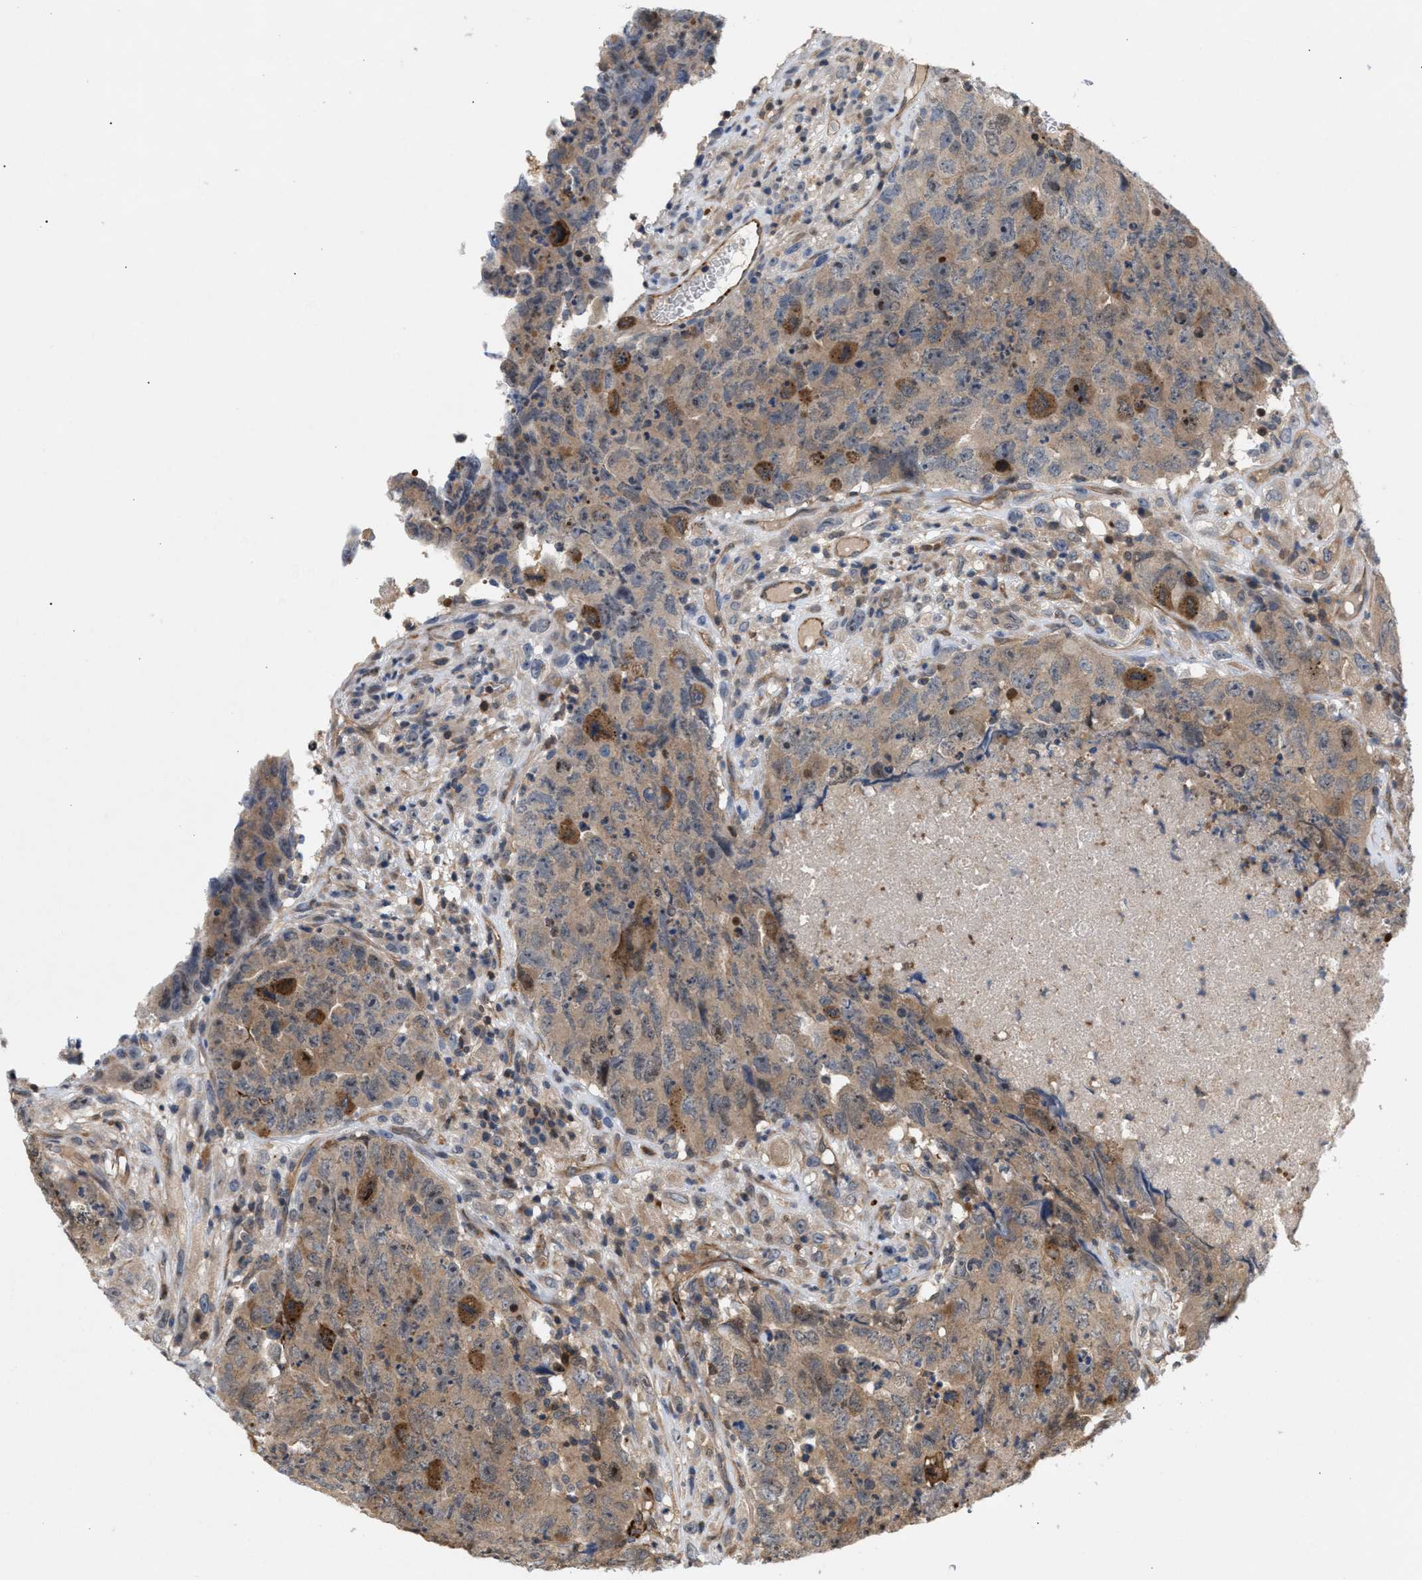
{"staining": {"intensity": "weak", "quantity": ">75%", "location": "cytoplasmic/membranous"}, "tissue": "testis cancer", "cell_type": "Tumor cells", "image_type": "cancer", "snomed": [{"axis": "morphology", "description": "Carcinoma, Embryonal, NOS"}, {"axis": "topography", "description": "Testis"}], "caption": "The immunohistochemical stain shows weak cytoplasmic/membranous expression in tumor cells of embryonal carcinoma (testis) tissue. (IHC, brightfield microscopy, high magnification).", "gene": "GLOD4", "patient": {"sex": "male", "age": 32}}